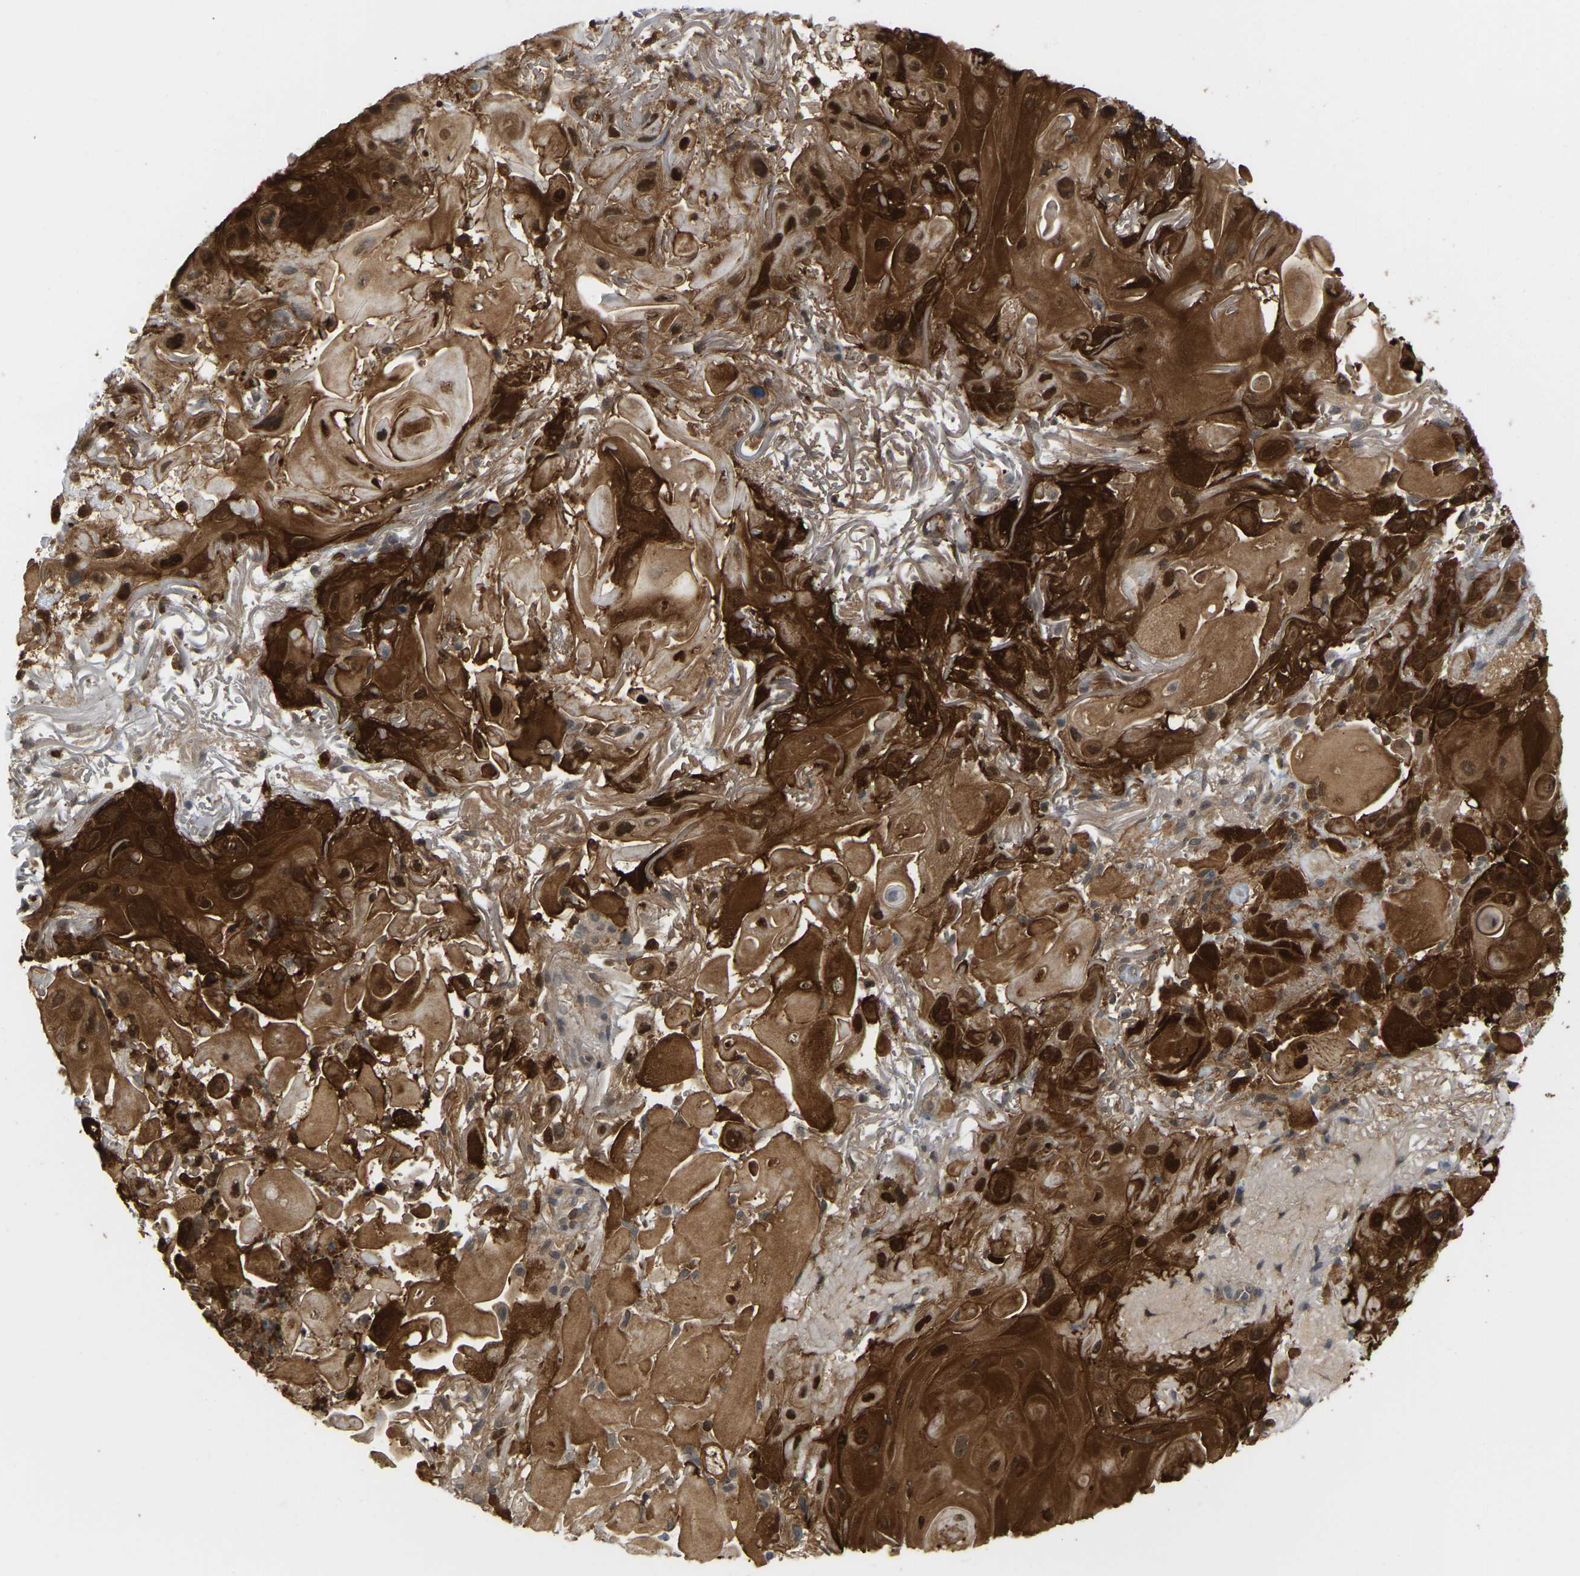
{"staining": {"intensity": "strong", "quantity": ">75%", "location": "cytoplasmic/membranous"}, "tissue": "skin cancer", "cell_type": "Tumor cells", "image_type": "cancer", "snomed": [{"axis": "morphology", "description": "Squamous cell carcinoma, NOS"}, {"axis": "topography", "description": "Skin"}], "caption": "The histopathology image shows a brown stain indicating the presence of a protein in the cytoplasmic/membranous of tumor cells in skin cancer (squamous cell carcinoma).", "gene": "SERPINB5", "patient": {"sex": "female", "age": 77}}